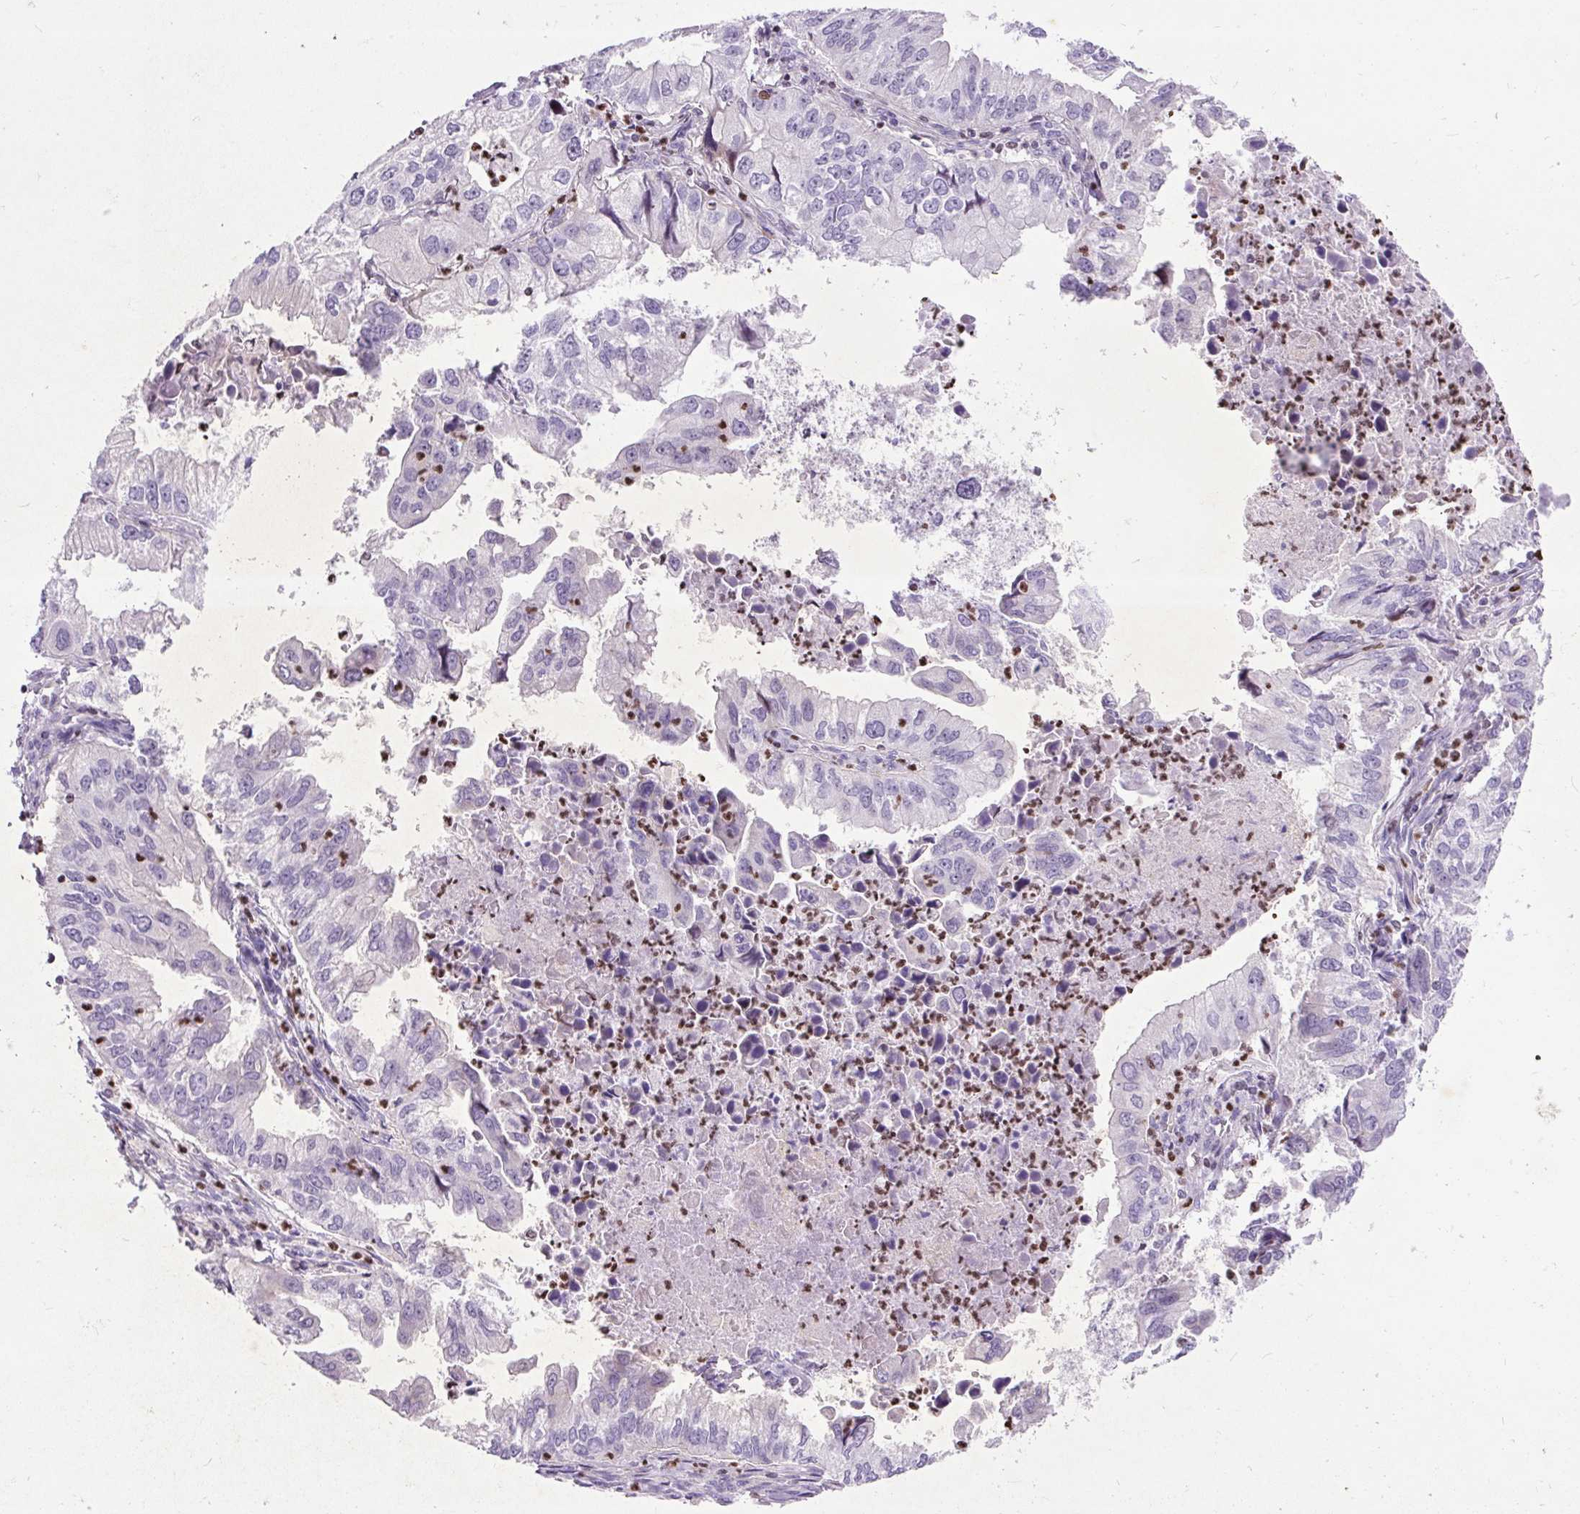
{"staining": {"intensity": "negative", "quantity": "none", "location": "none"}, "tissue": "lung cancer", "cell_type": "Tumor cells", "image_type": "cancer", "snomed": [{"axis": "morphology", "description": "Adenocarcinoma, NOS"}, {"axis": "topography", "description": "Lung"}], "caption": "This is a micrograph of IHC staining of lung cancer, which shows no positivity in tumor cells.", "gene": "SPC24", "patient": {"sex": "male", "age": 48}}